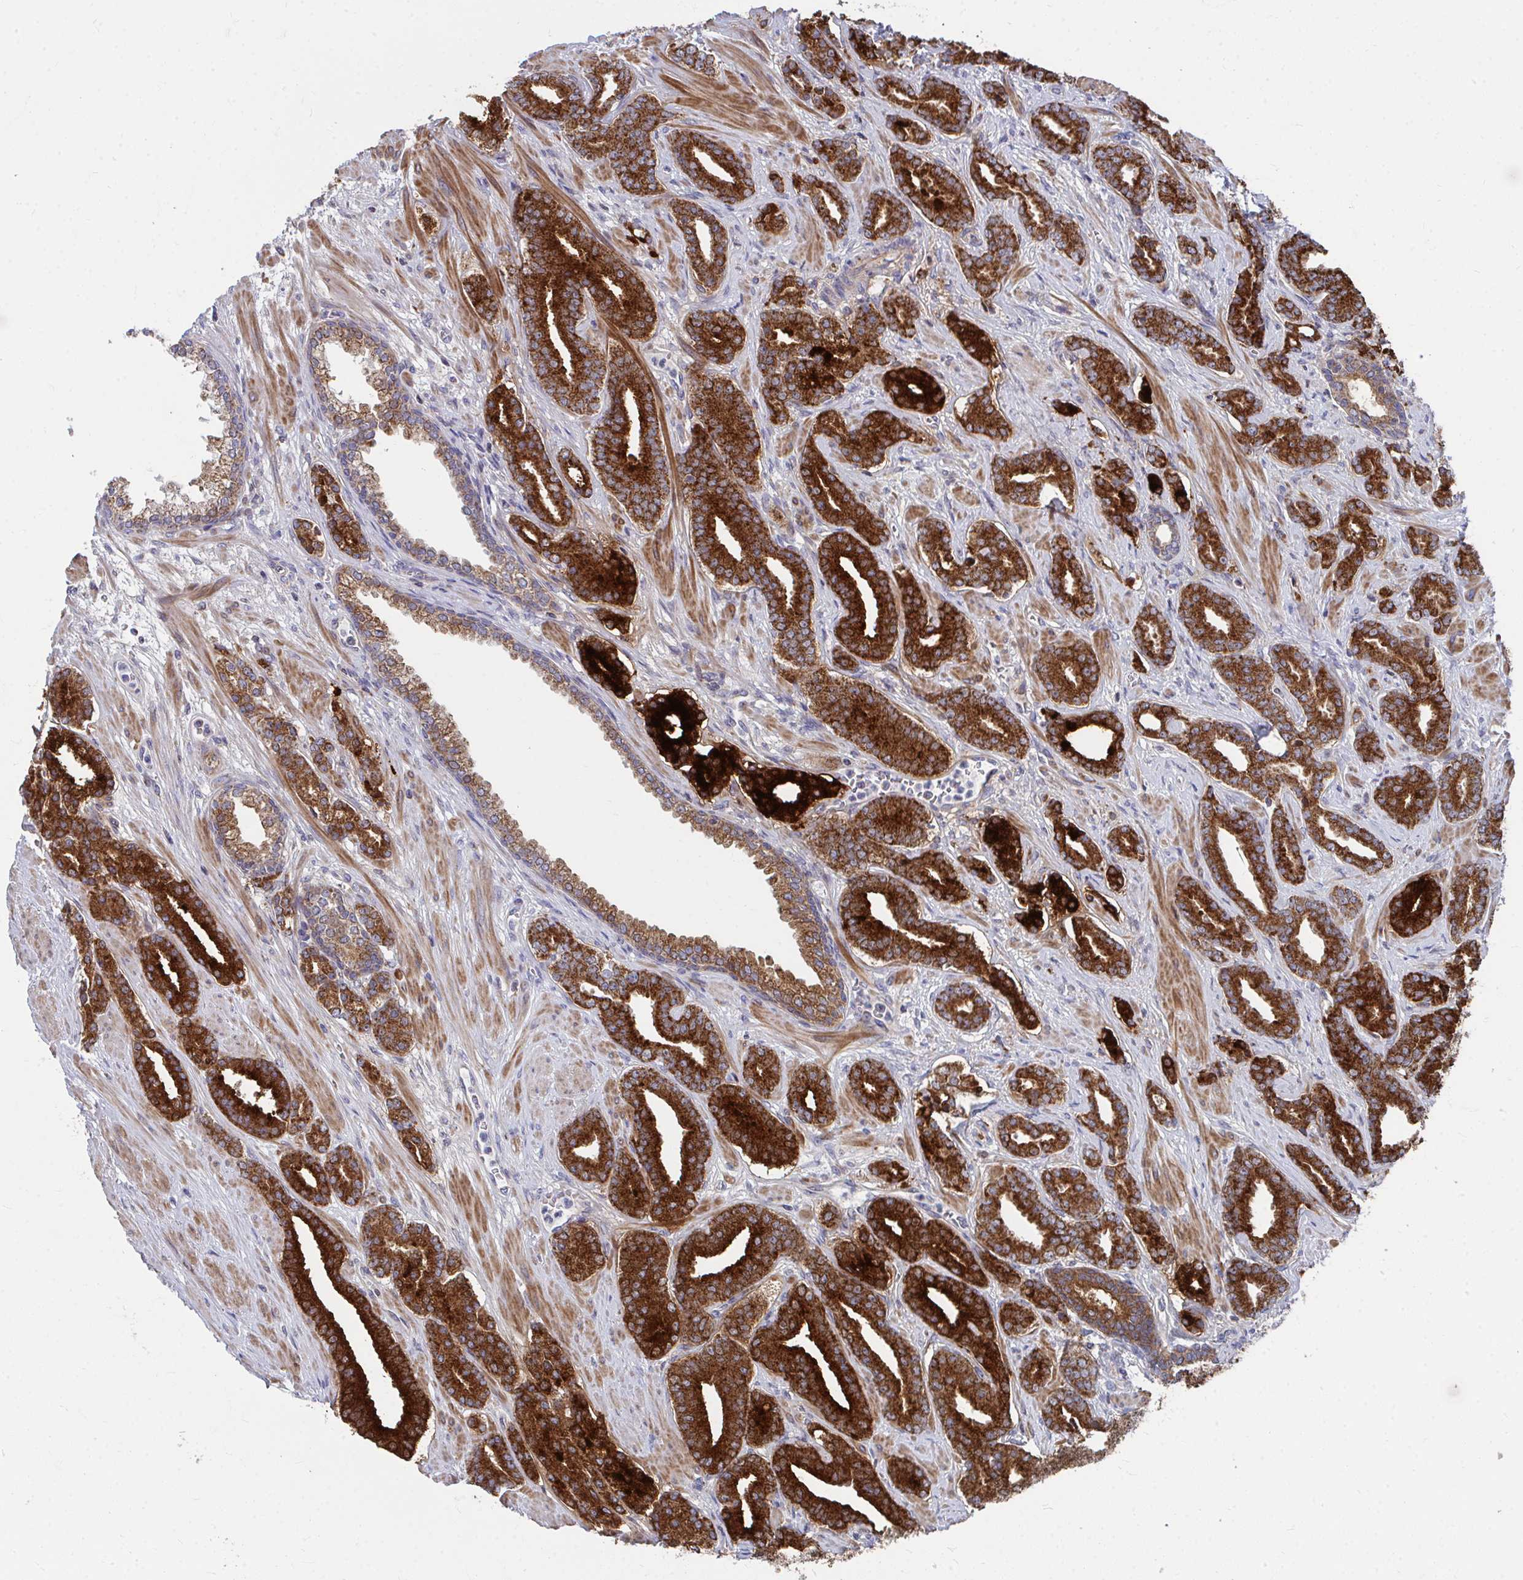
{"staining": {"intensity": "strong", "quantity": ">75%", "location": "cytoplasmic/membranous"}, "tissue": "prostate cancer", "cell_type": "Tumor cells", "image_type": "cancer", "snomed": [{"axis": "morphology", "description": "Adenocarcinoma, High grade"}, {"axis": "topography", "description": "Prostate"}], "caption": "Prostate adenocarcinoma (high-grade) stained for a protein (brown) demonstrates strong cytoplasmic/membranous positive positivity in approximately >75% of tumor cells.", "gene": "PEX3", "patient": {"sex": "male", "age": 60}}